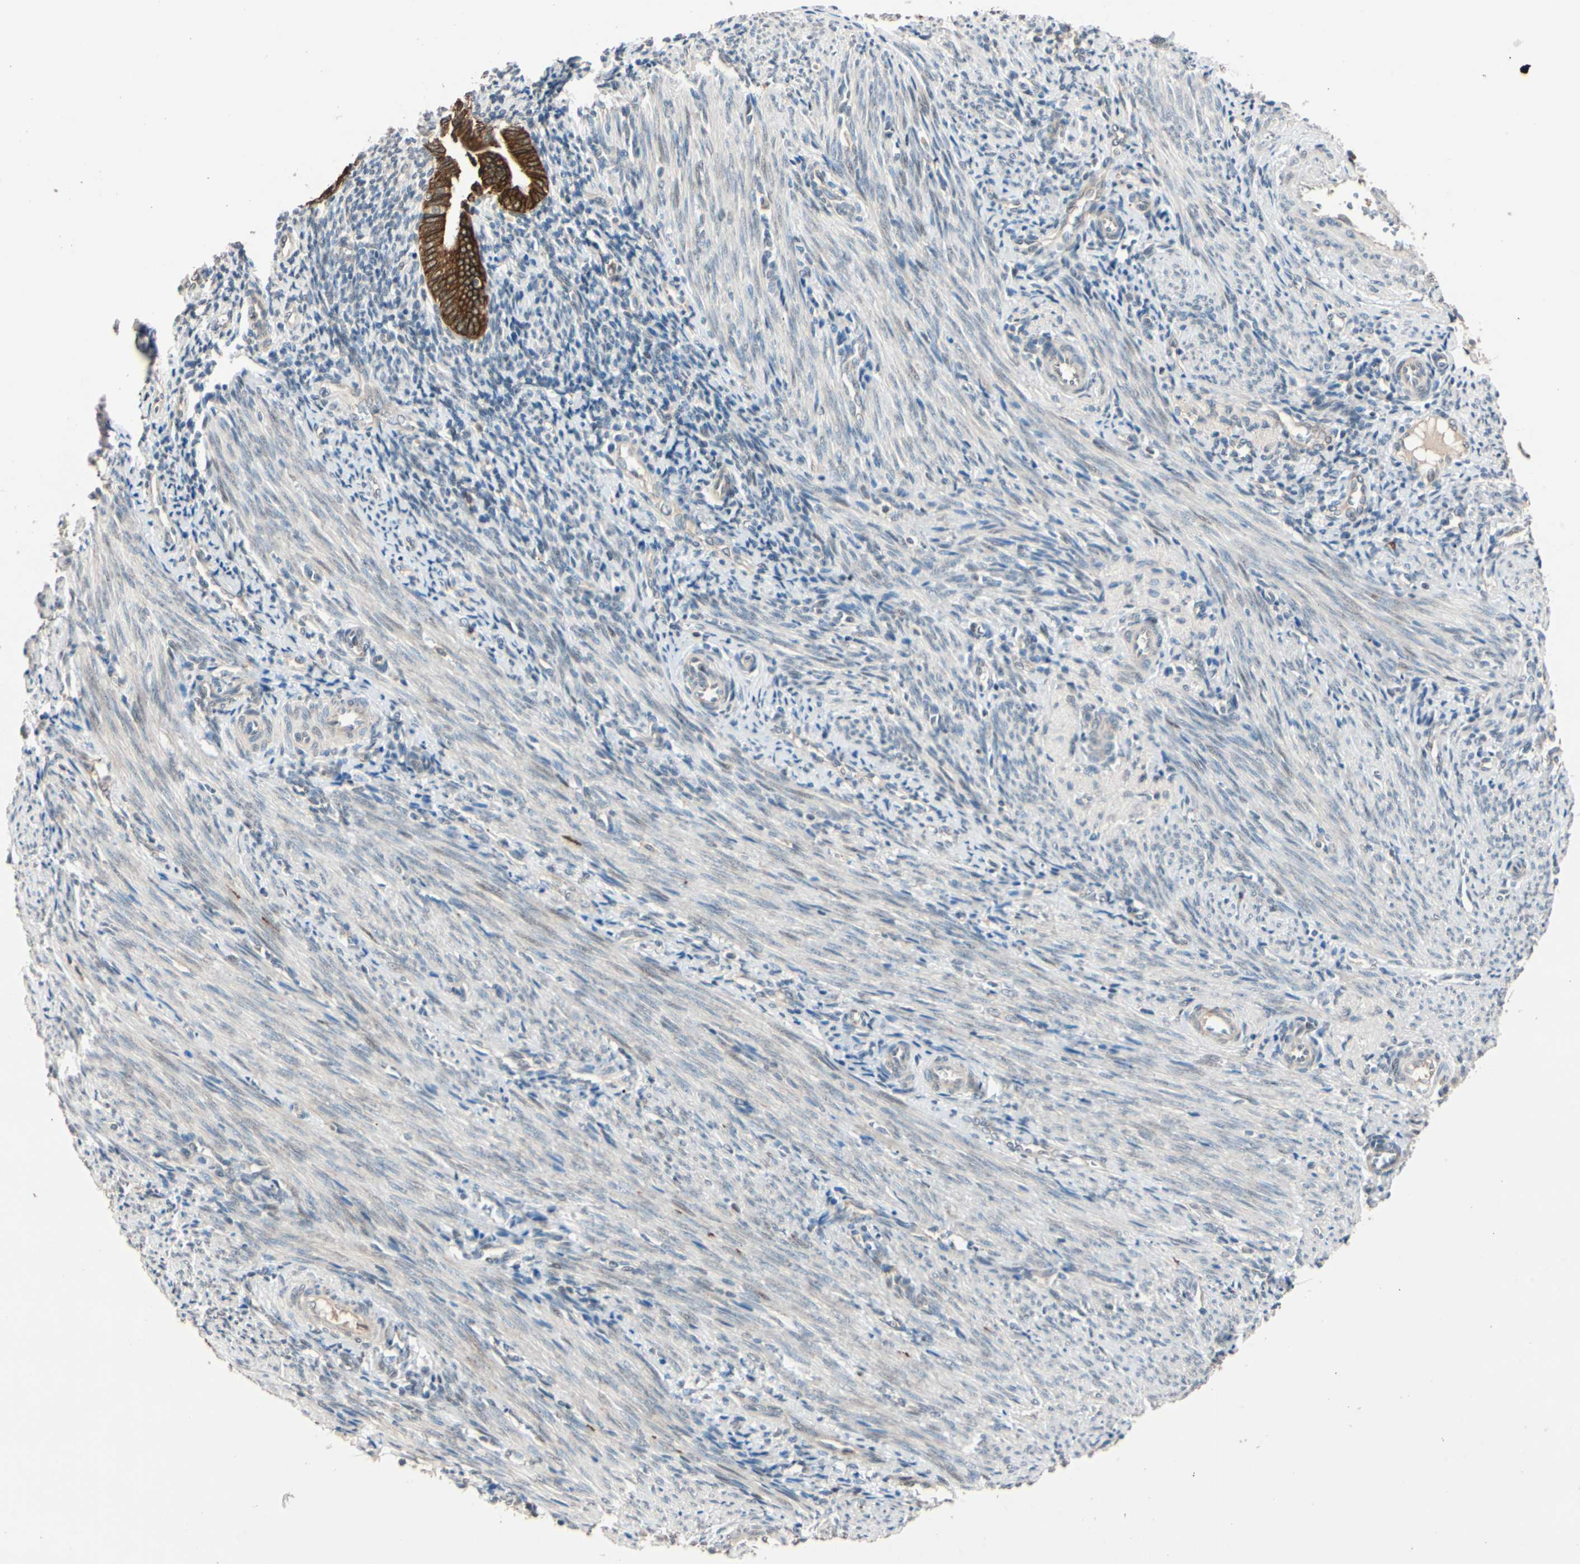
{"staining": {"intensity": "negative", "quantity": "none", "location": "none"}, "tissue": "endometrium", "cell_type": "Cells in endometrial stroma", "image_type": "normal", "snomed": [{"axis": "morphology", "description": "Normal tissue, NOS"}, {"axis": "topography", "description": "Uterus"}, {"axis": "topography", "description": "Endometrium"}], "caption": "Immunohistochemistry (IHC) micrograph of benign endometrium: endometrium stained with DAB (3,3'-diaminobenzidine) displays no significant protein positivity in cells in endometrial stroma. Brightfield microscopy of immunohistochemistry (IHC) stained with DAB (brown) and hematoxylin (blue), captured at high magnification.", "gene": "ACSL5", "patient": {"sex": "female", "age": 33}}